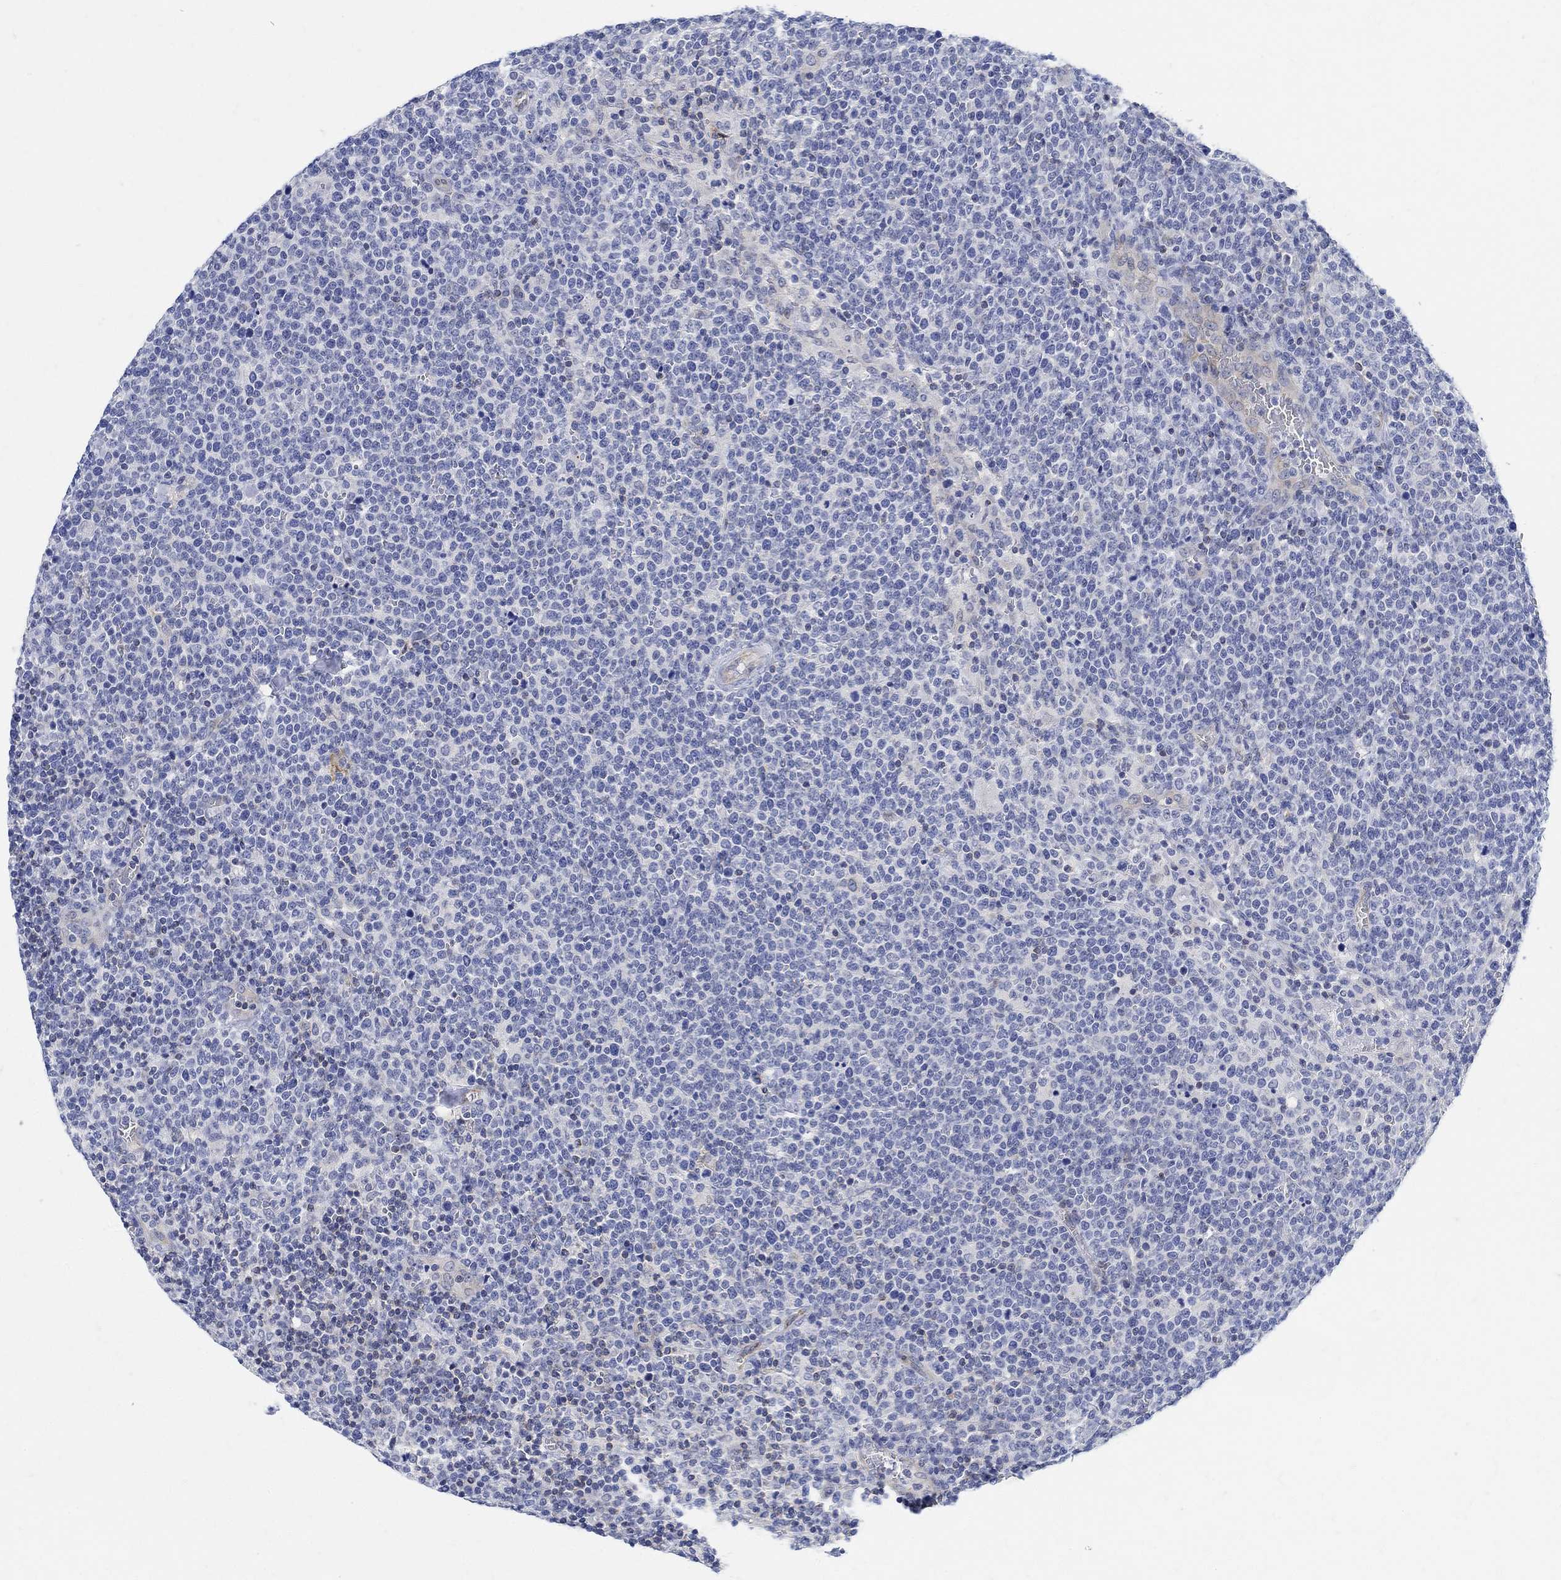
{"staining": {"intensity": "negative", "quantity": "none", "location": "none"}, "tissue": "lymphoma", "cell_type": "Tumor cells", "image_type": "cancer", "snomed": [{"axis": "morphology", "description": "Malignant lymphoma, non-Hodgkin's type, High grade"}, {"axis": "topography", "description": "Lymph node"}], "caption": "Tumor cells are negative for brown protein staining in high-grade malignant lymphoma, non-Hodgkin's type.", "gene": "PHF21B", "patient": {"sex": "male", "age": 61}}